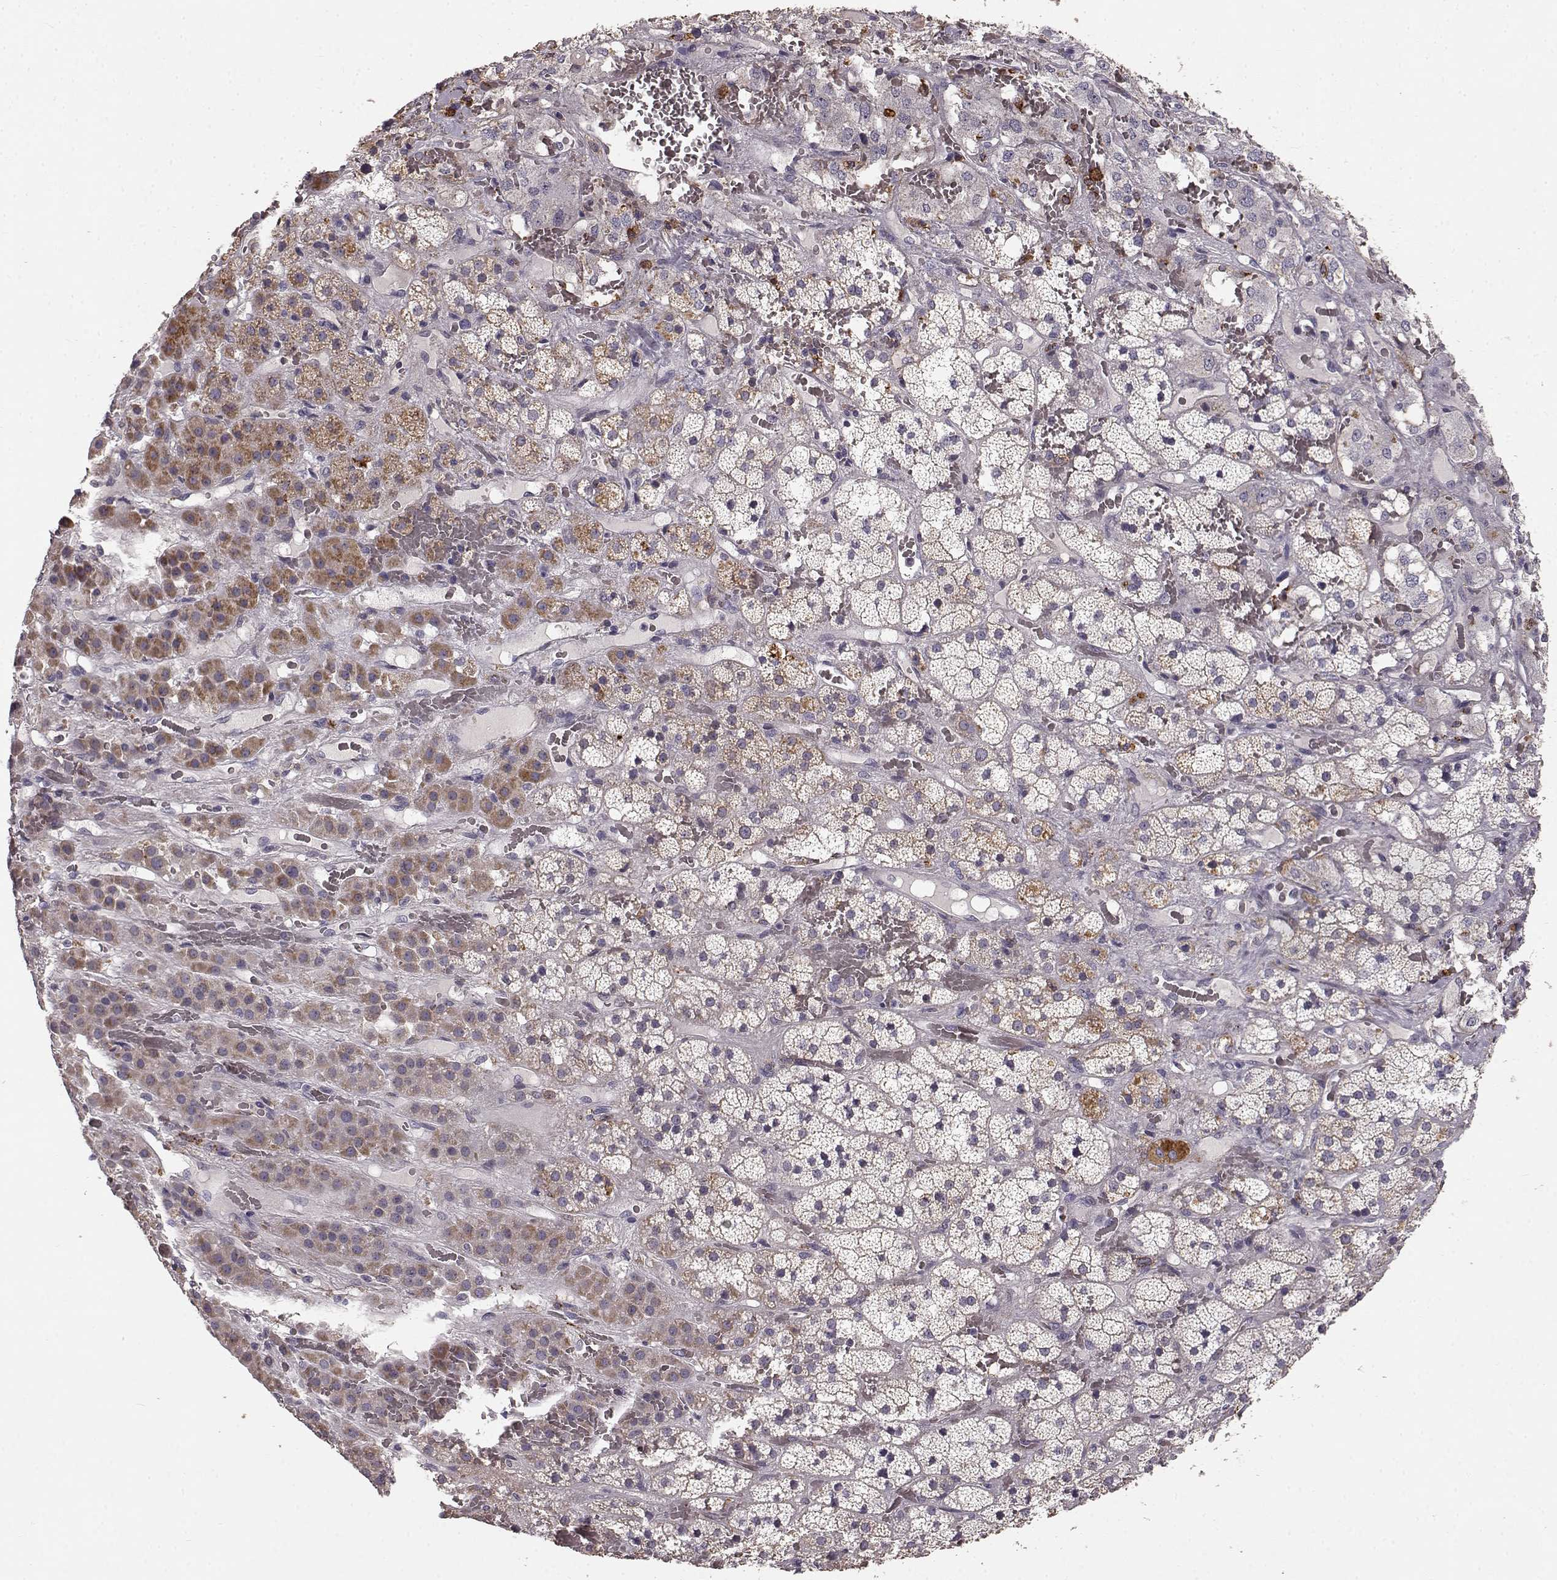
{"staining": {"intensity": "moderate", "quantity": "<25%", "location": "cytoplasmic/membranous"}, "tissue": "adrenal gland", "cell_type": "Glandular cells", "image_type": "normal", "snomed": [{"axis": "morphology", "description": "Normal tissue, NOS"}, {"axis": "topography", "description": "Adrenal gland"}], "caption": "Protein expression analysis of unremarkable human adrenal gland reveals moderate cytoplasmic/membranous expression in about <25% of glandular cells. Ihc stains the protein in brown and the nuclei are stained blue.", "gene": "CCNF", "patient": {"sex": "male", "age": 57}}